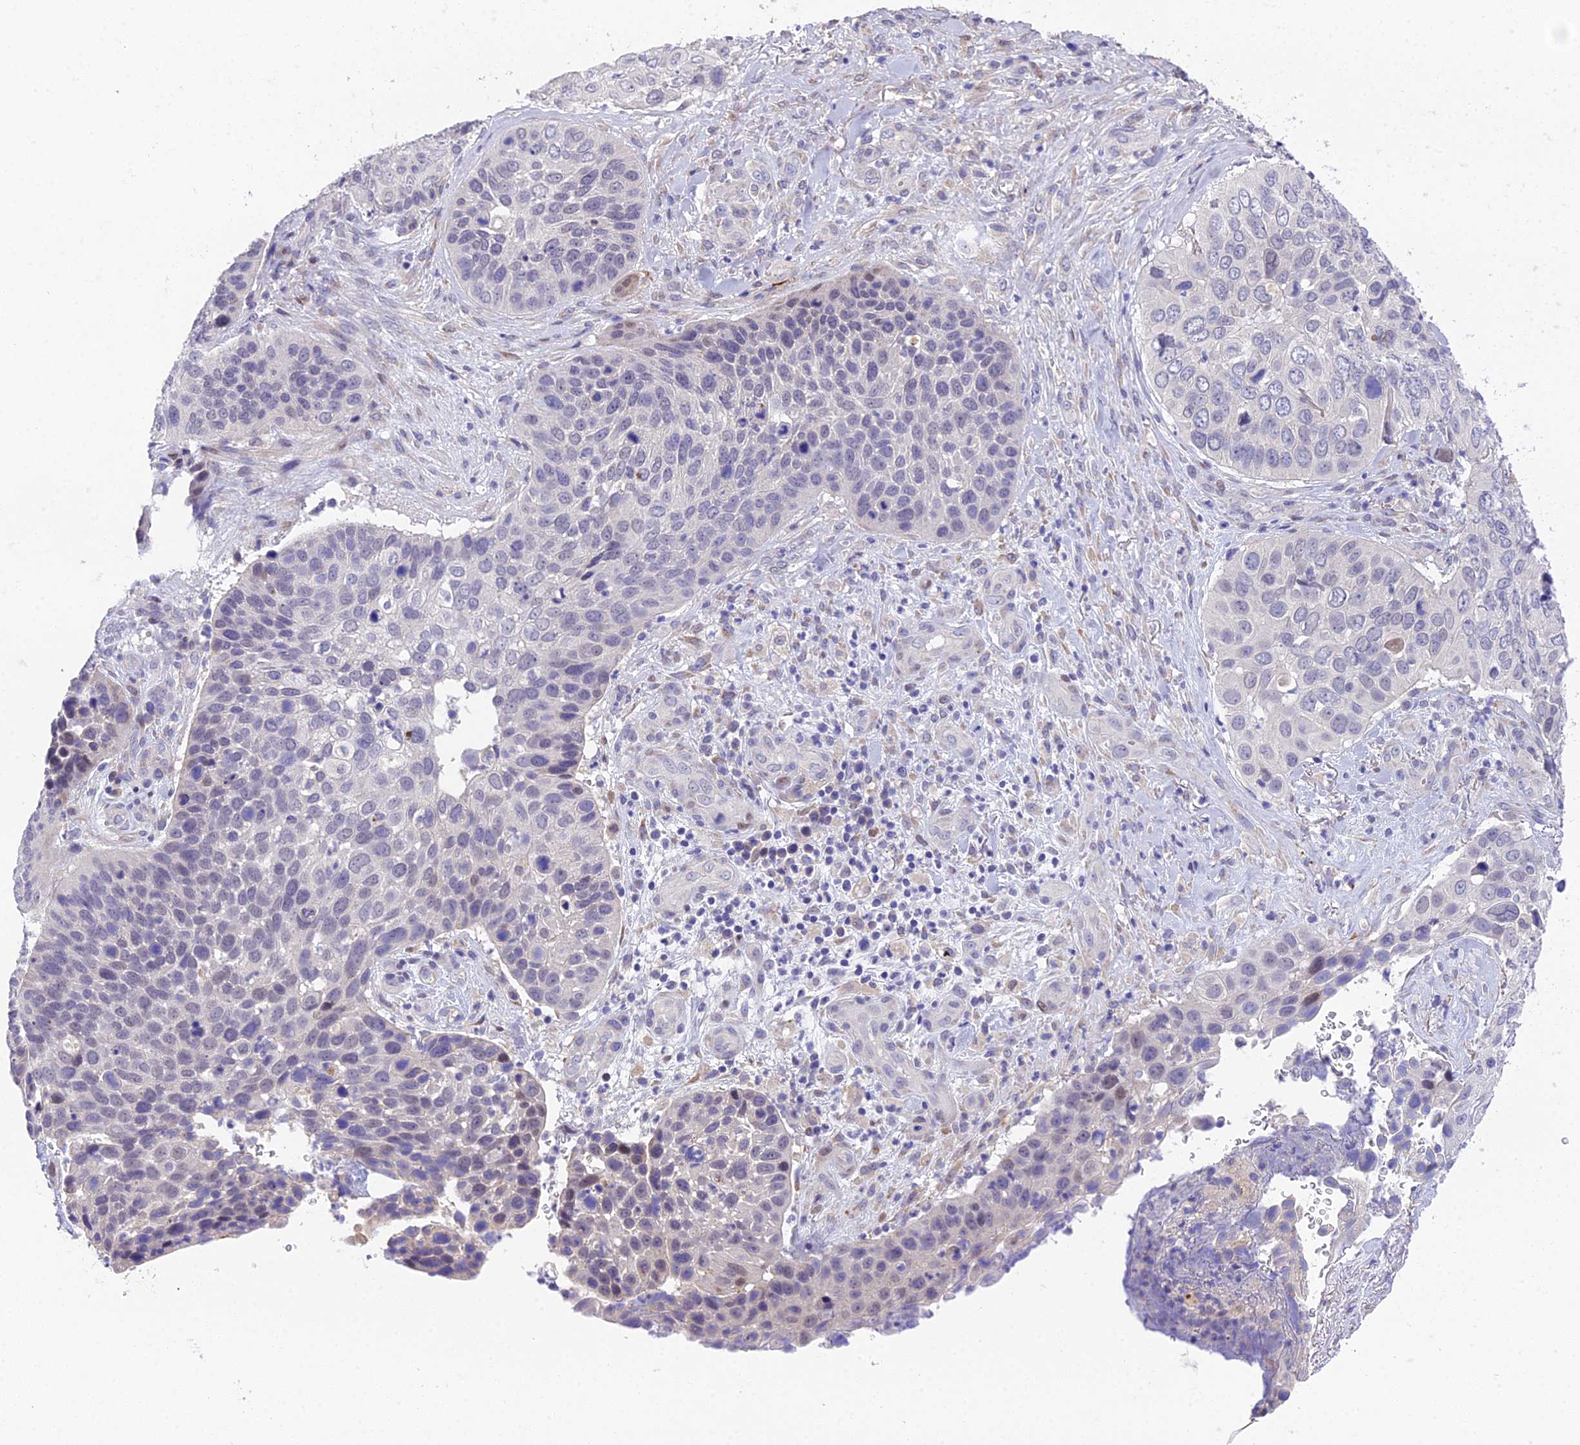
{"staining": {"intensity": "negative", "quantity": "none", "location": "none"}, "tissue": "skin cancer", "cell_type": "Tumor cells", "image_type": "cancer", "snomed": [{"axis": "morphology", "description": "Basal cell carcinoma"}, {"axis": "topography", "description": "Skin"}], "caption": "The image shows no significant staining in tumor cells of skin cancer (basal cell carcinoma).", "gene": "PUS10", "patient": {"sex": "female", "age": 74}}